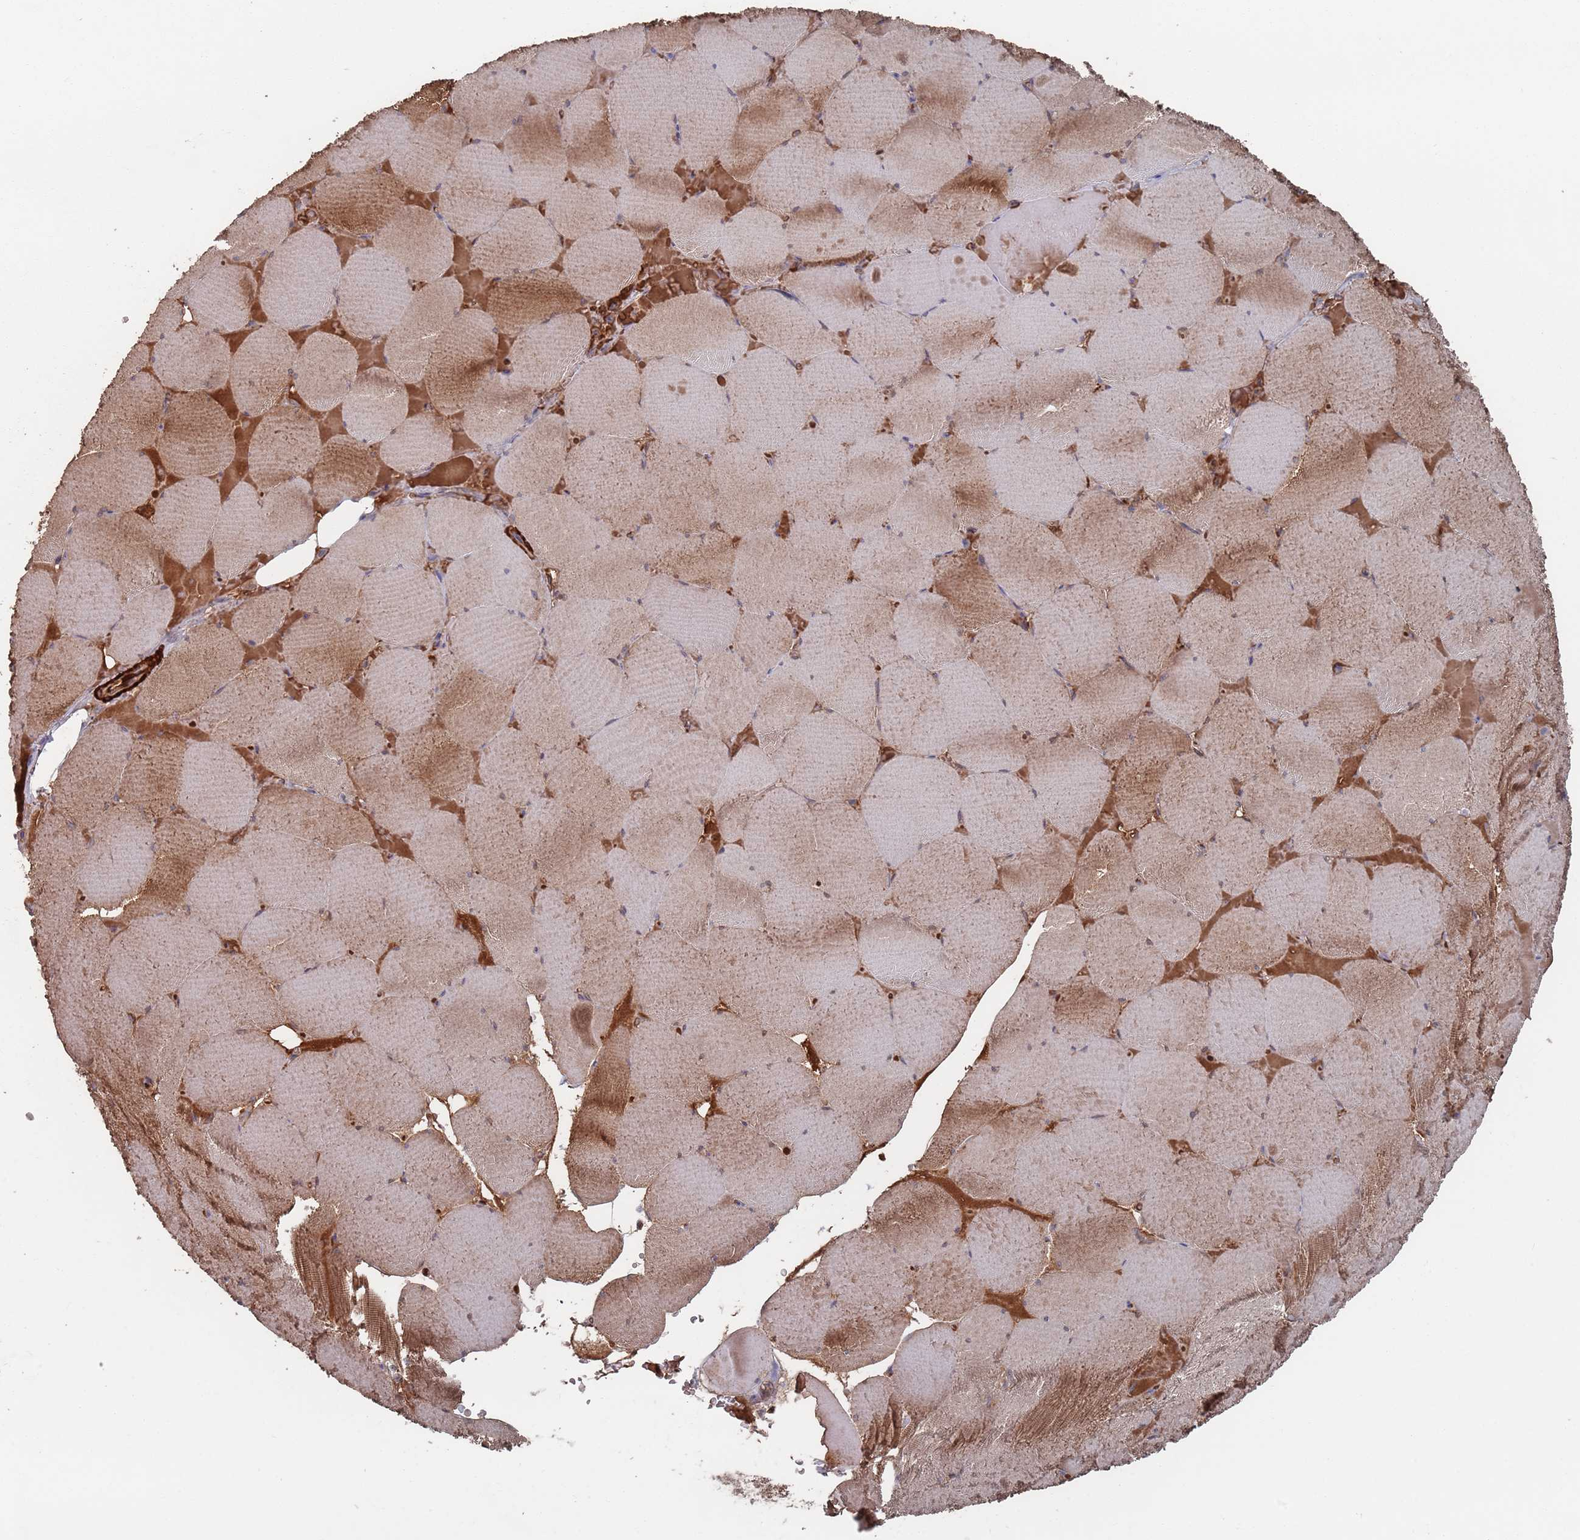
{"staining": {"intensity": "strong", "quantity": "25%-75%", "location": "cytoplasmic/membranous"}, "tissue": "skeletal muscle", "cell_type": "Myocytes", "image_type": "normal", "snomed": [{"axis": "morphology", "description": "Normal tissue, NOS"}, {"axis": "topography", "description": "Skeletal muscle"}, {"axis": "topography", "description": "Head-Neck"}], "caption": "Skeletal muscle stained for a protein exhibits strong cytoplasmic/membranous positivity in myocytes.", "gene": "PLEKHA4", "patient": {"sex": "male", "age": 66}}